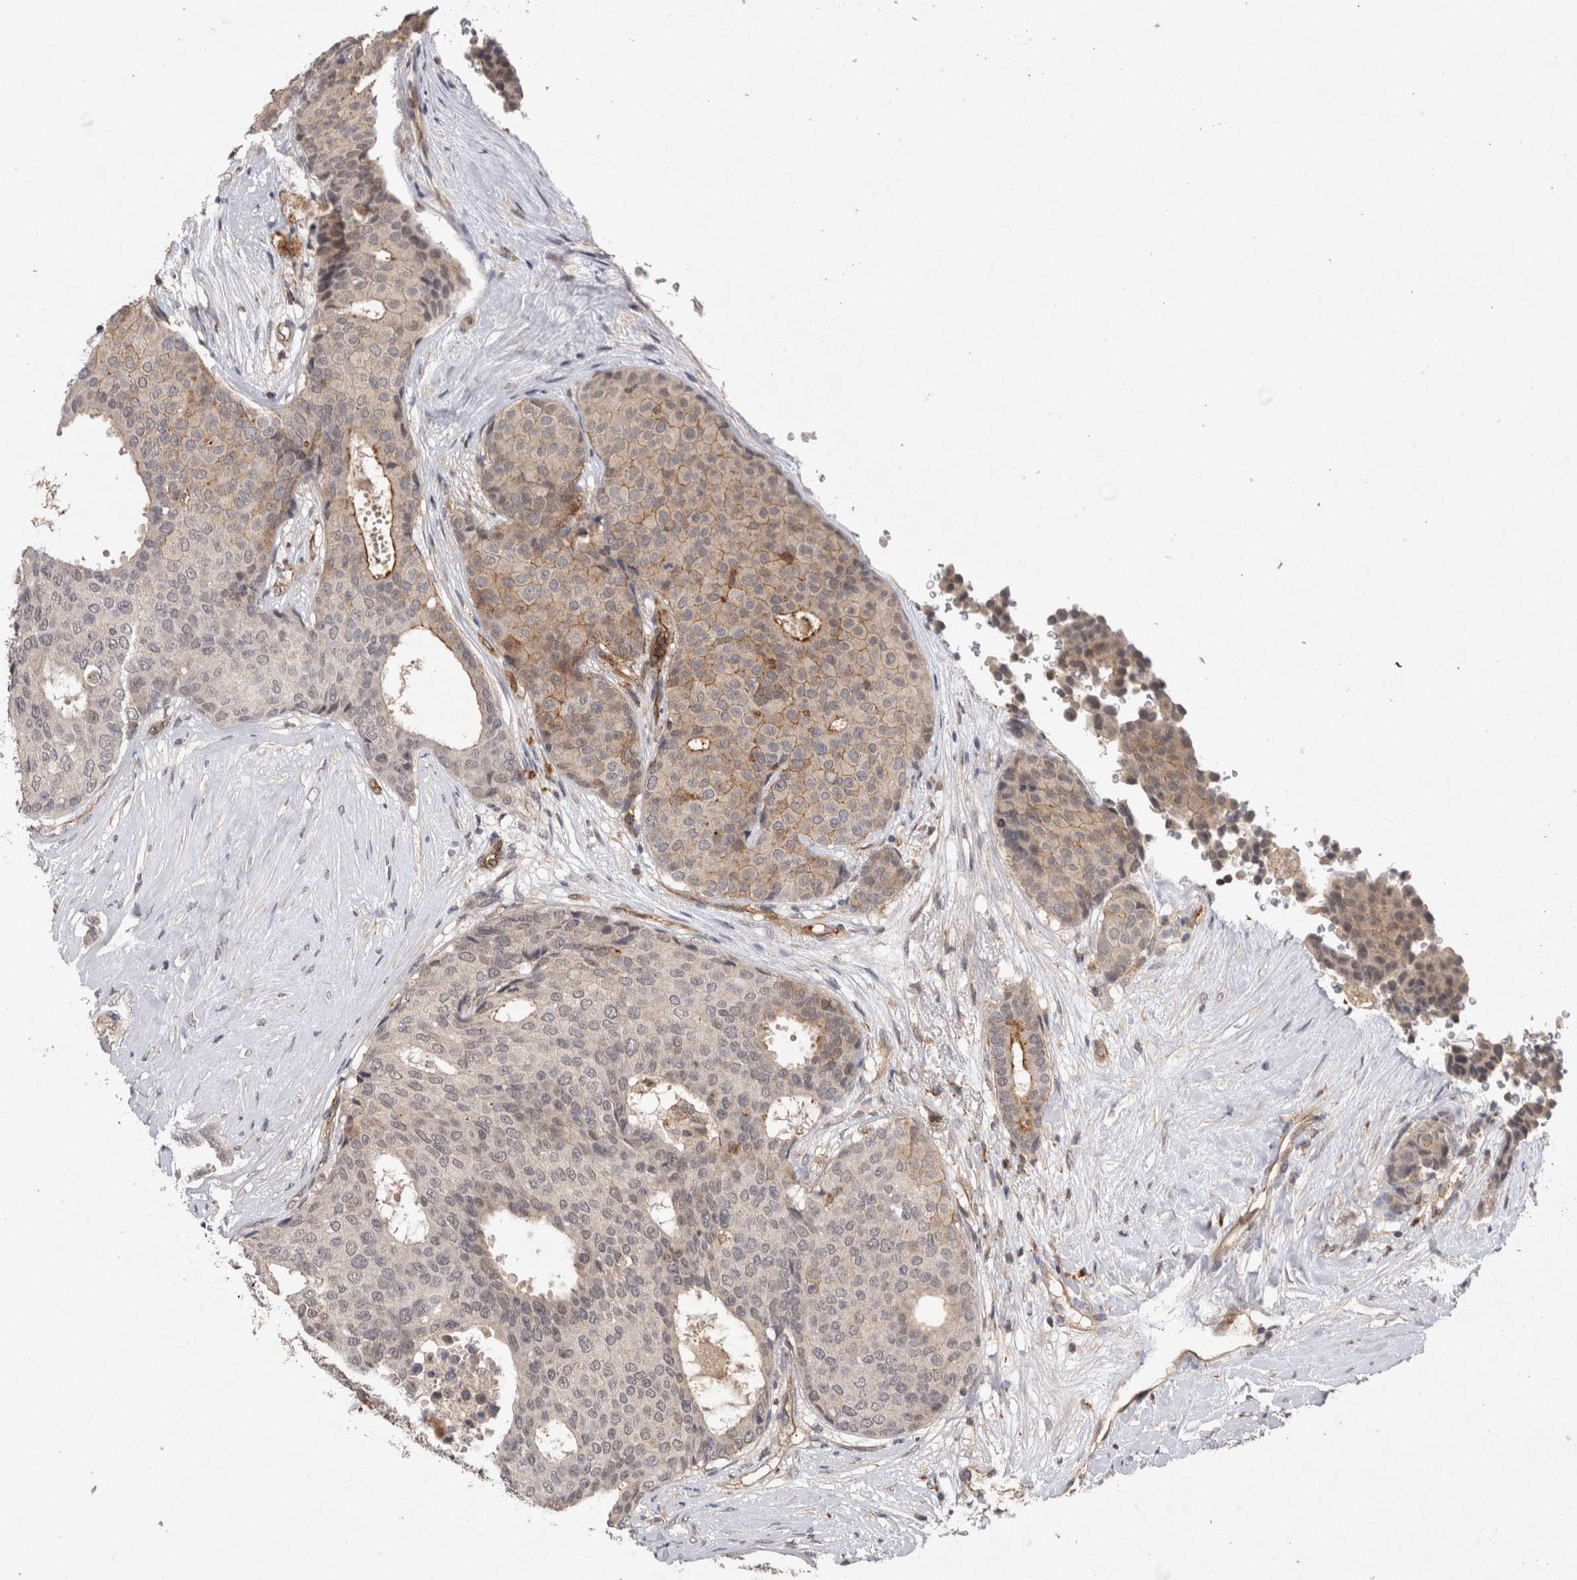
{"staining": {"intensity": "weak", "quantity": "25%-75%", "location": "cytoplasmic/membranous"}, "tissue": "breast cancer", "cell_type": "Tumor cells", "image_type": "cancer", "snomed": [{"axis": "morphology", "description": "Duct carcinoma"}, {"axis": "topography", "description": "Breast"}], "caption": "The immunohistochemical stain highlights weak cytoplasmic/membranous positivity in tumor cells of breast invasive ductal carcinoma tissue.", "gene": "RASSF3", "patient": {"sex": "female", "age": 75}}